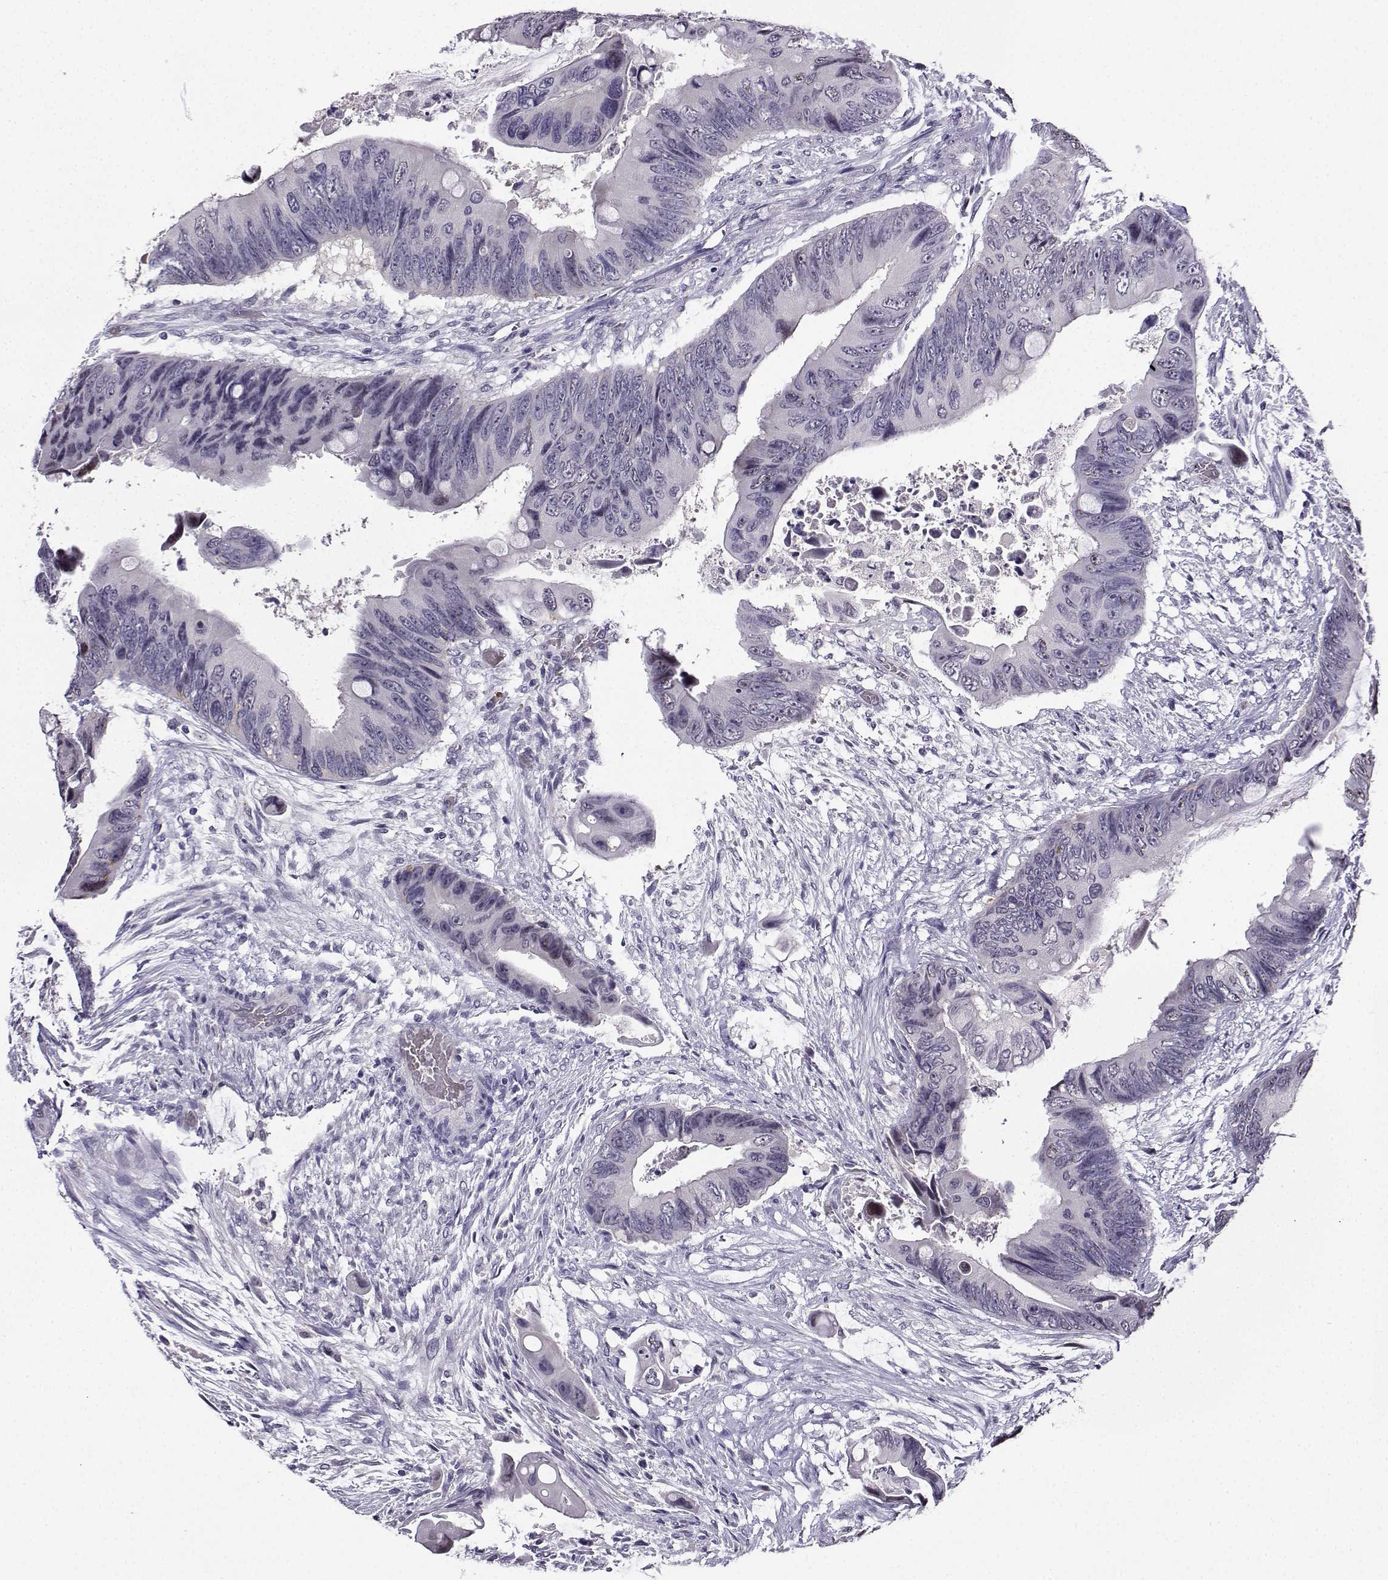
{"staining": {"intensity": "negative", "quantity": "none", "location": "none"}, "tissue": "colorectal cancer", "cell_type": "Tumor cells", "image_type": "cancer", "snomed": [{"axis": "morphology", "description": "Adenocarcinoma, NOS"}, {"axis": "topography", "description": "Rectum"}], "caption": "High magnification brightfield microscopy of colorectal adenocarcinoma stained with DAB (brown) and counterstained with hematoxylin (blue): tumor cells show no significant positivity.", "gene": "LRFN2", "patient": {"sex": "male", "age": 63}}